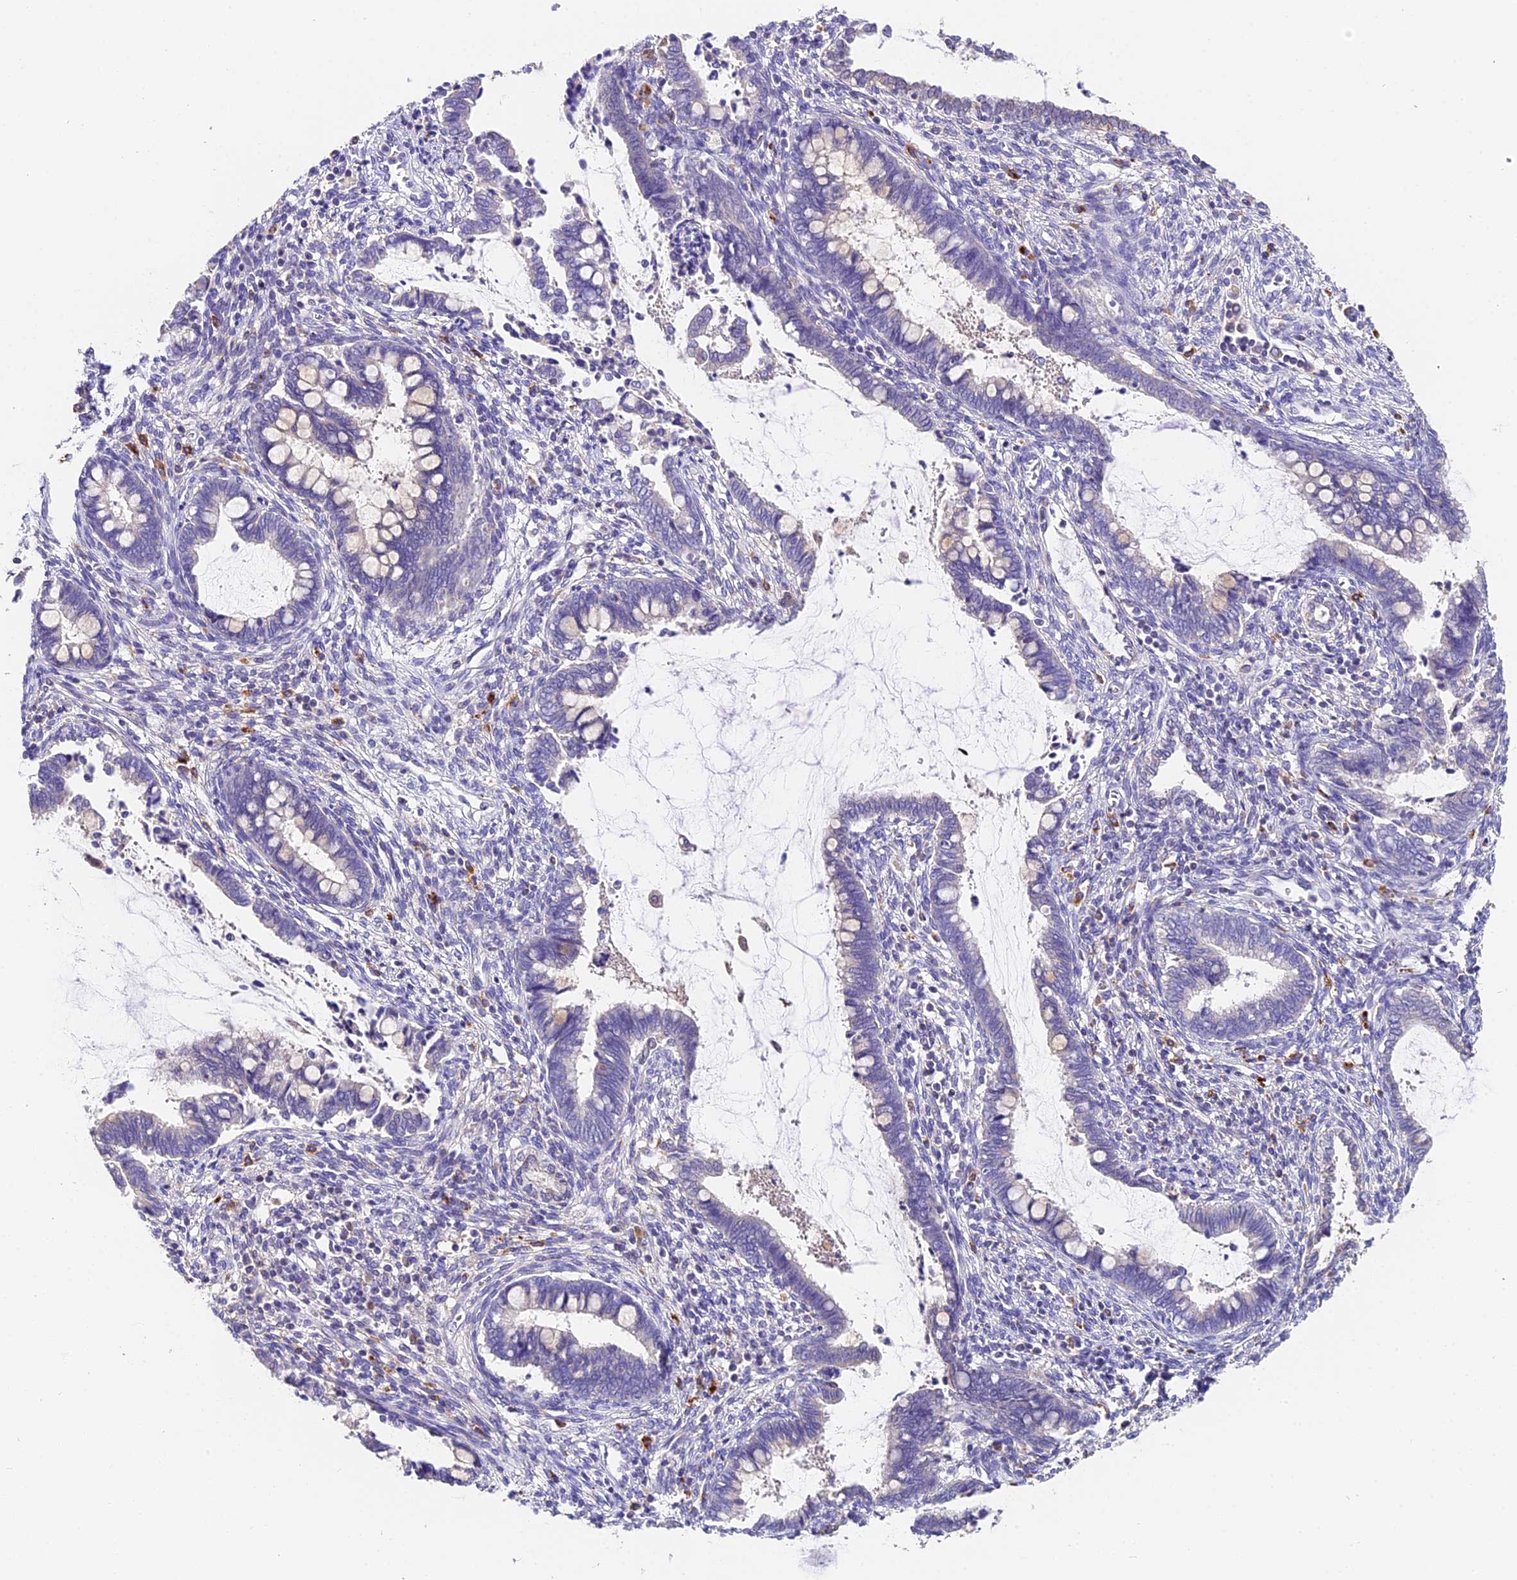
{"staining": {"intensity": "negative", "quantity": "none", "location": "none"}, "tissue": "cervical cancer", "cell_type": "Tumor cells", "image_type": "cancer", "snomed": [{"axis": "morphology", "description": "Adenocarcinoma, NOS"}, {"axis": "topography", "description": "Cervix"}], "caption": "The immunohistochemistry photomicrograph has no significant positivity in tumor cells of cervical cancer tissue. (Immunohistochemistry (ihc), brightfield microscopy, high magnification).", "gene": "LYPD6", "patient": {"sex": "female", "age": 44}}